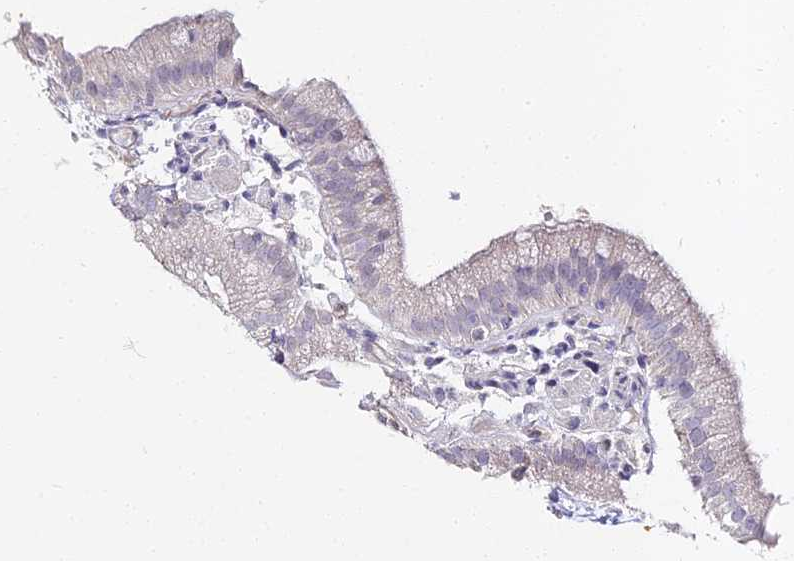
{"staining": {"intensity": "negative", "quantity": "none", "location": "none"}, "tissue": "gallbladder", "cell_type": "Glandular cells", "image_type": "normal", "snomed": [{"axis": "morphology", "description": "Normal tissue, NOS"}, {"axis": "topography", "description": "Gallbladder"}], "caption": "Immunohistochemistry (IHC) of normal human gallbladder shows no staining in glandular cells.", "gene": "ALPG", "patient": {"sex": "male", "age": 55}}